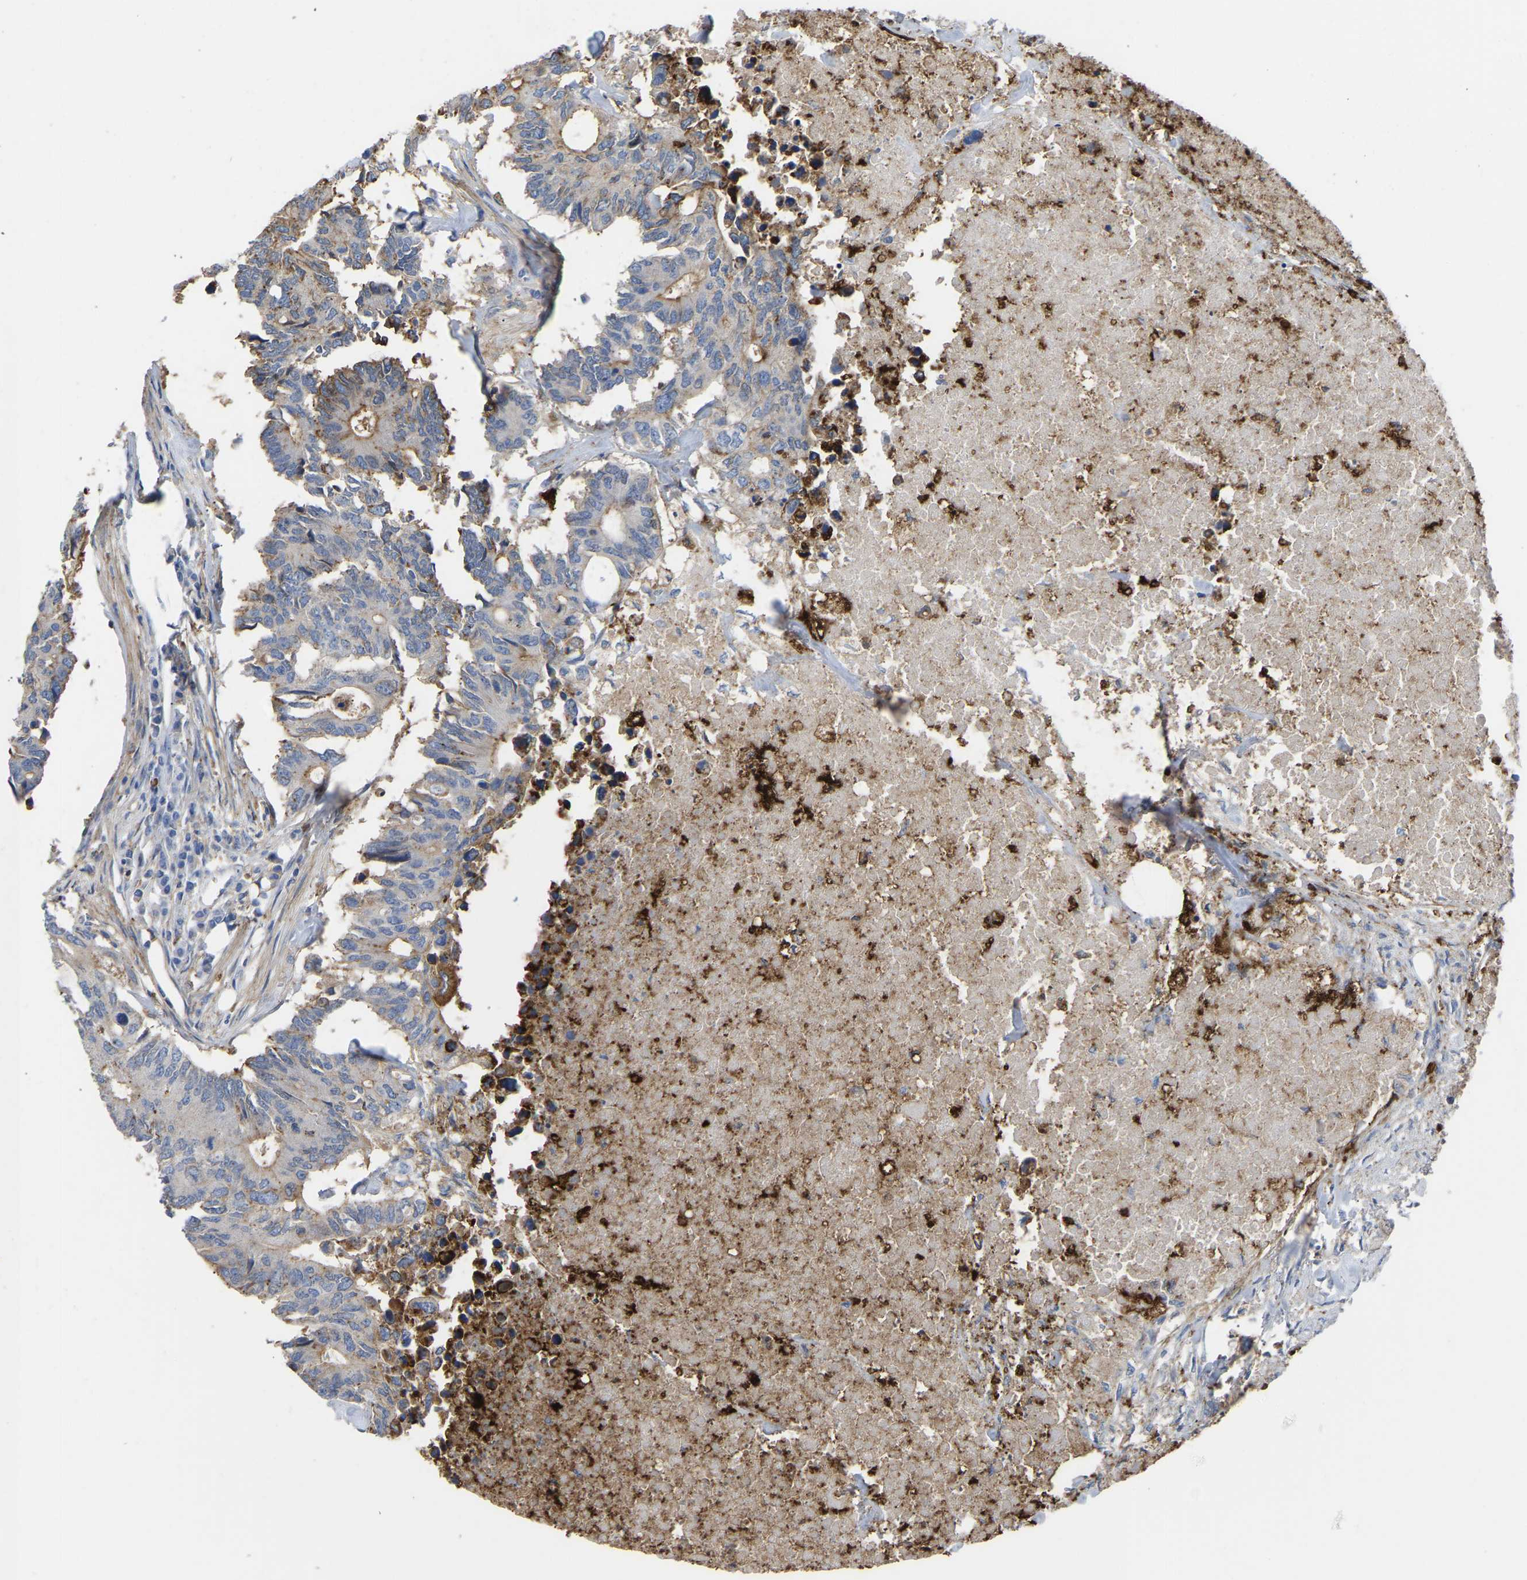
{"staining": {"intensity": "moderate", "quantity": "25%-75%", "location": "cytoplasmic/membranous"}, "tissue": "colorectal cancer", "cell_type": "Tumor cells", "image_type": "cancer", "snomed": [{"axis": "morphology", "description": "Adenocarcinoma, NOS"}, {"axis": "topography", "description": "Colon"}], "caption": "Tumor cells reveal medium levels of moderate cytoplasmic/membranous expression in approximately 25%-75% of cells in human adenocarcinoma (colorectal). The staining was performed using DAB (3,3'-diaminobenzidine), with brown indicating positive protein expression. Nuclei are stained blue with hematoxylin.", "gene": "ZNF449", "patient": {"sex": "male", "age": 71}}